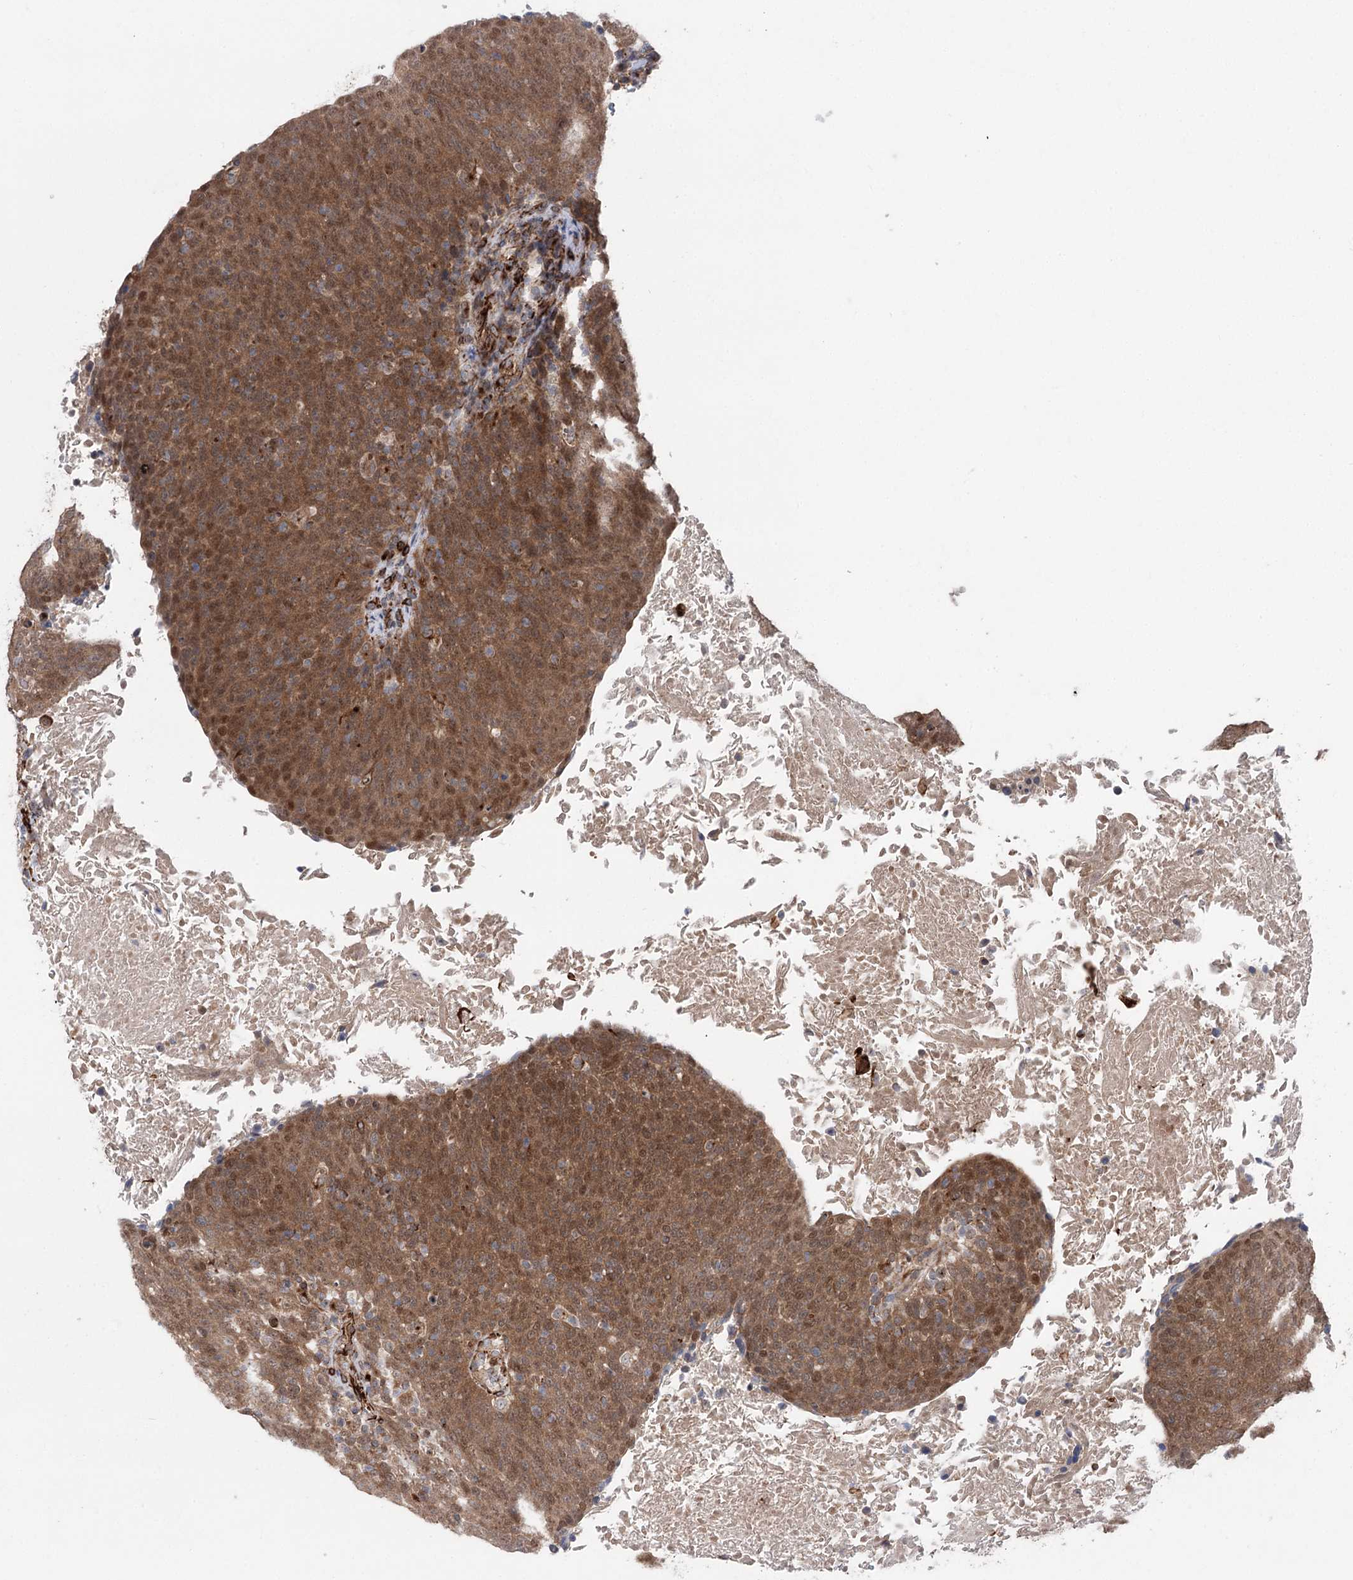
{"staining": {"intensity": "moderate", "quantity": ">75%", "location": "cytoplasmic/membranous,nuclear"}, "tissue": "head and neck cancer", "cell_type": "Tumor cells", "image_type": "cancer", "snomed": [{"axis": "morphology", "description": "Squamous cell carcinoma, NOS"}, {"axis": "morphology", "description": "Squamous cell carcinoma, metastatic, NOS"}, {"axis": "topography", "description": "Lymph node"}, {"axis": "topography", "description": "Head-Neck"}], "caption": "Head and neck cancer (squamous cell carcinoma) was stained to show a protein in brown. There is medium levels of moderate cytoplasmic/membranous and nuclear expression in about >75% of tumor cells. The protein is stained brown, and the nuclei are stained in blue (DAB (3,3'-diaminobenzidine) IHC with brightfield microscopy, high magnification).", "gene": "MIB1", "patient": {"sex": "male", "age": 62}}